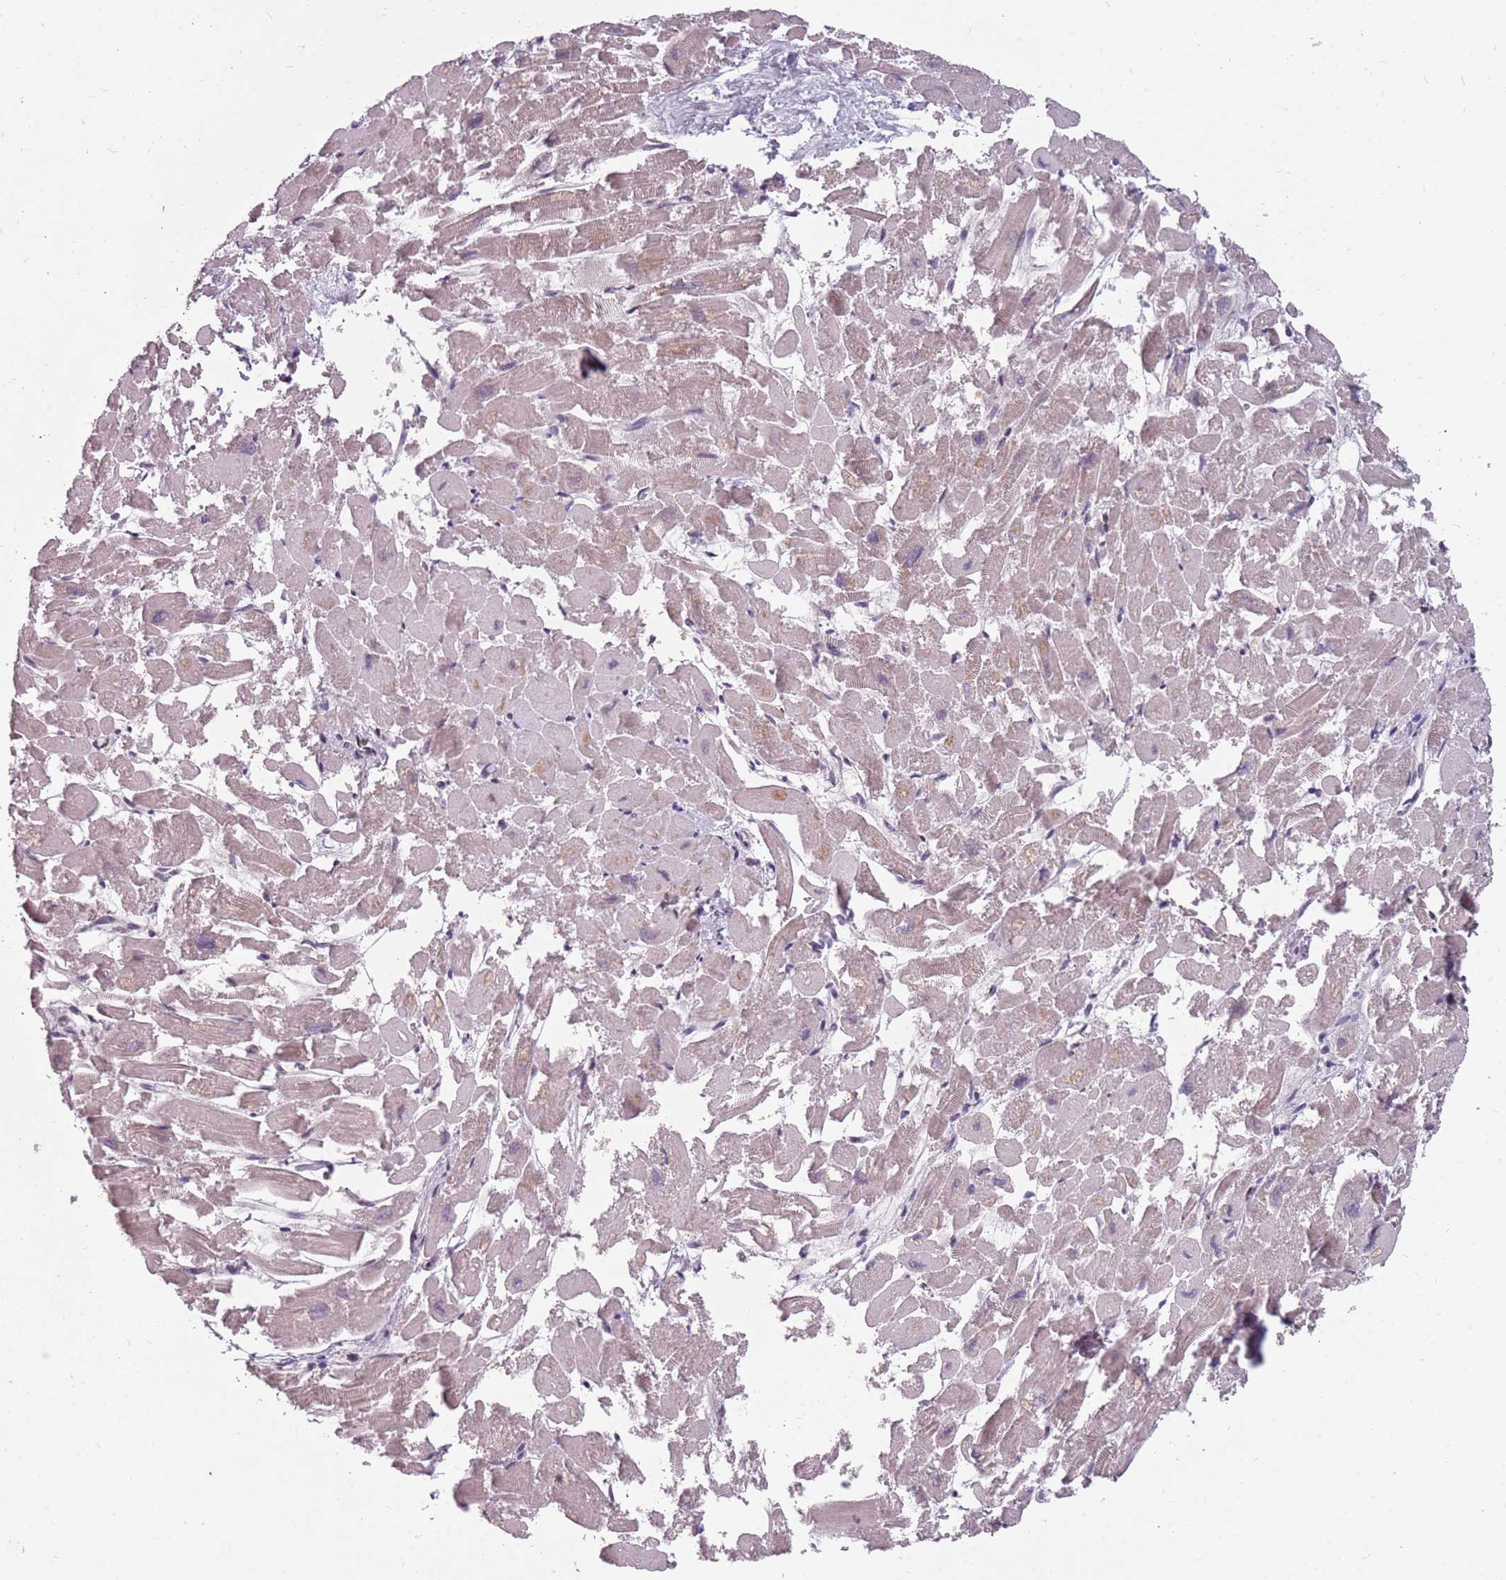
{"staining": {"intensity": "weak", "quantity": "<25%", "location": "cytoplasmic/membranous"}, "tissue": "heart muscle", "cell_type": "Cardiomyocytes", "image_type": "normal", "snomed": [{"axis": "morphology", "description": "Normal tissue, NOS"}, {"axis": "topography", "description": "Heart"}], "caption": "High power microscopy histopathology image of an IHC histopathology image of normal heart muscle, revealing no significant expression in cardiomyocytes.", "gene": "NME4", "patient": {"sex": "male", "age": 54}}